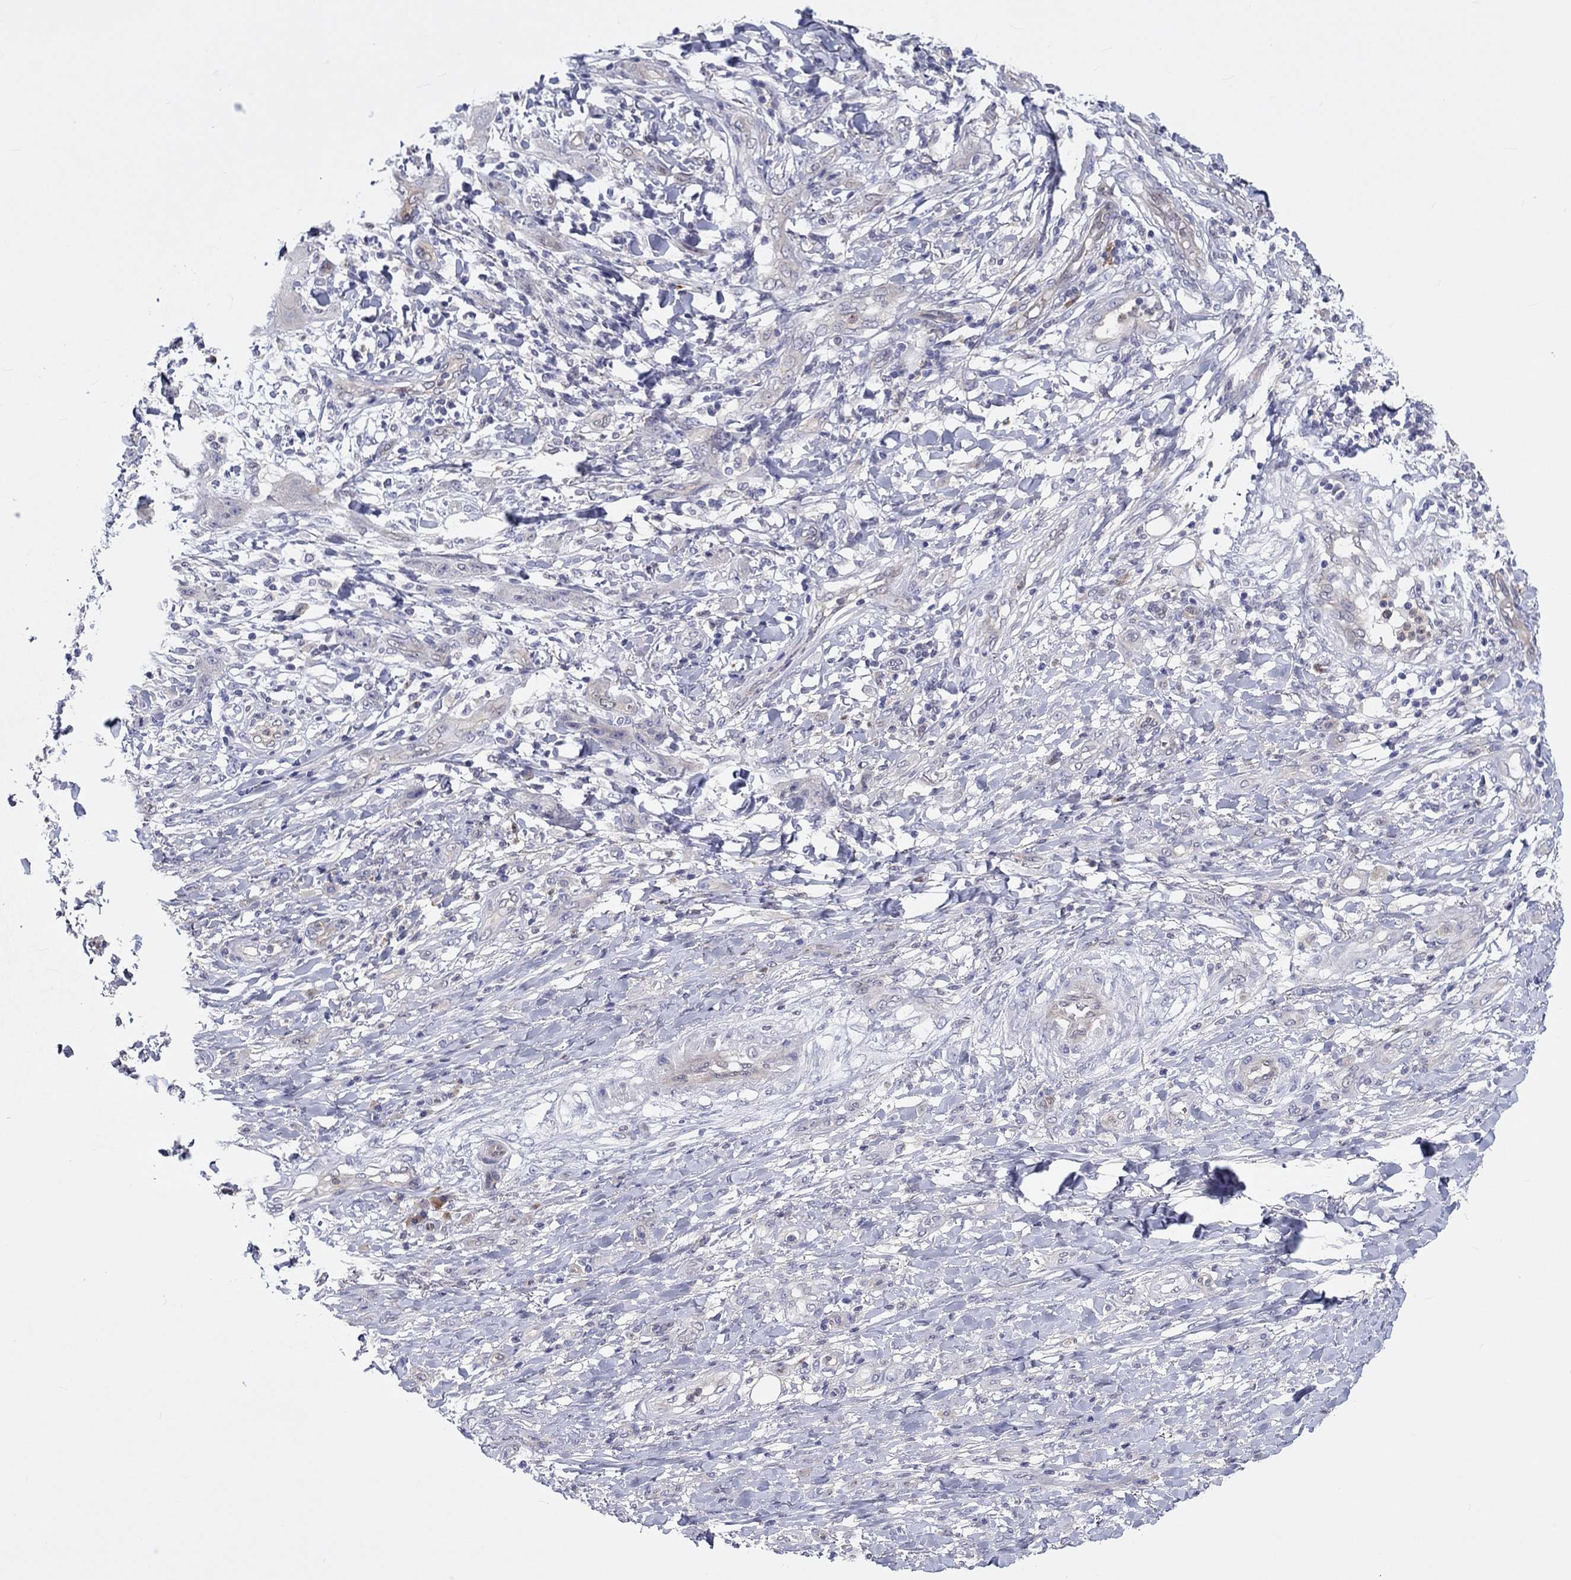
{"staining": {"intensity": "negative", "quantity": "none", "location": "none"}, "tissue": "skin cancer", "cell_type": "Tumor cells", "image_type": "cancer", "snomed": [{"axis": "morphology", "description": "Squamous cell carcinoma, NOS"}, {"axis": "topography", "description": "Skin"}], "caption": "This image is of squamous cell carcinoma (skin) stained with immunohistochemistry to label a protein in brown with the nuclei are counter-stained blue. There is no positivity in tumor cells.", "gene": "ABCG4", "patient": {"sex": "male", "age": 62}}